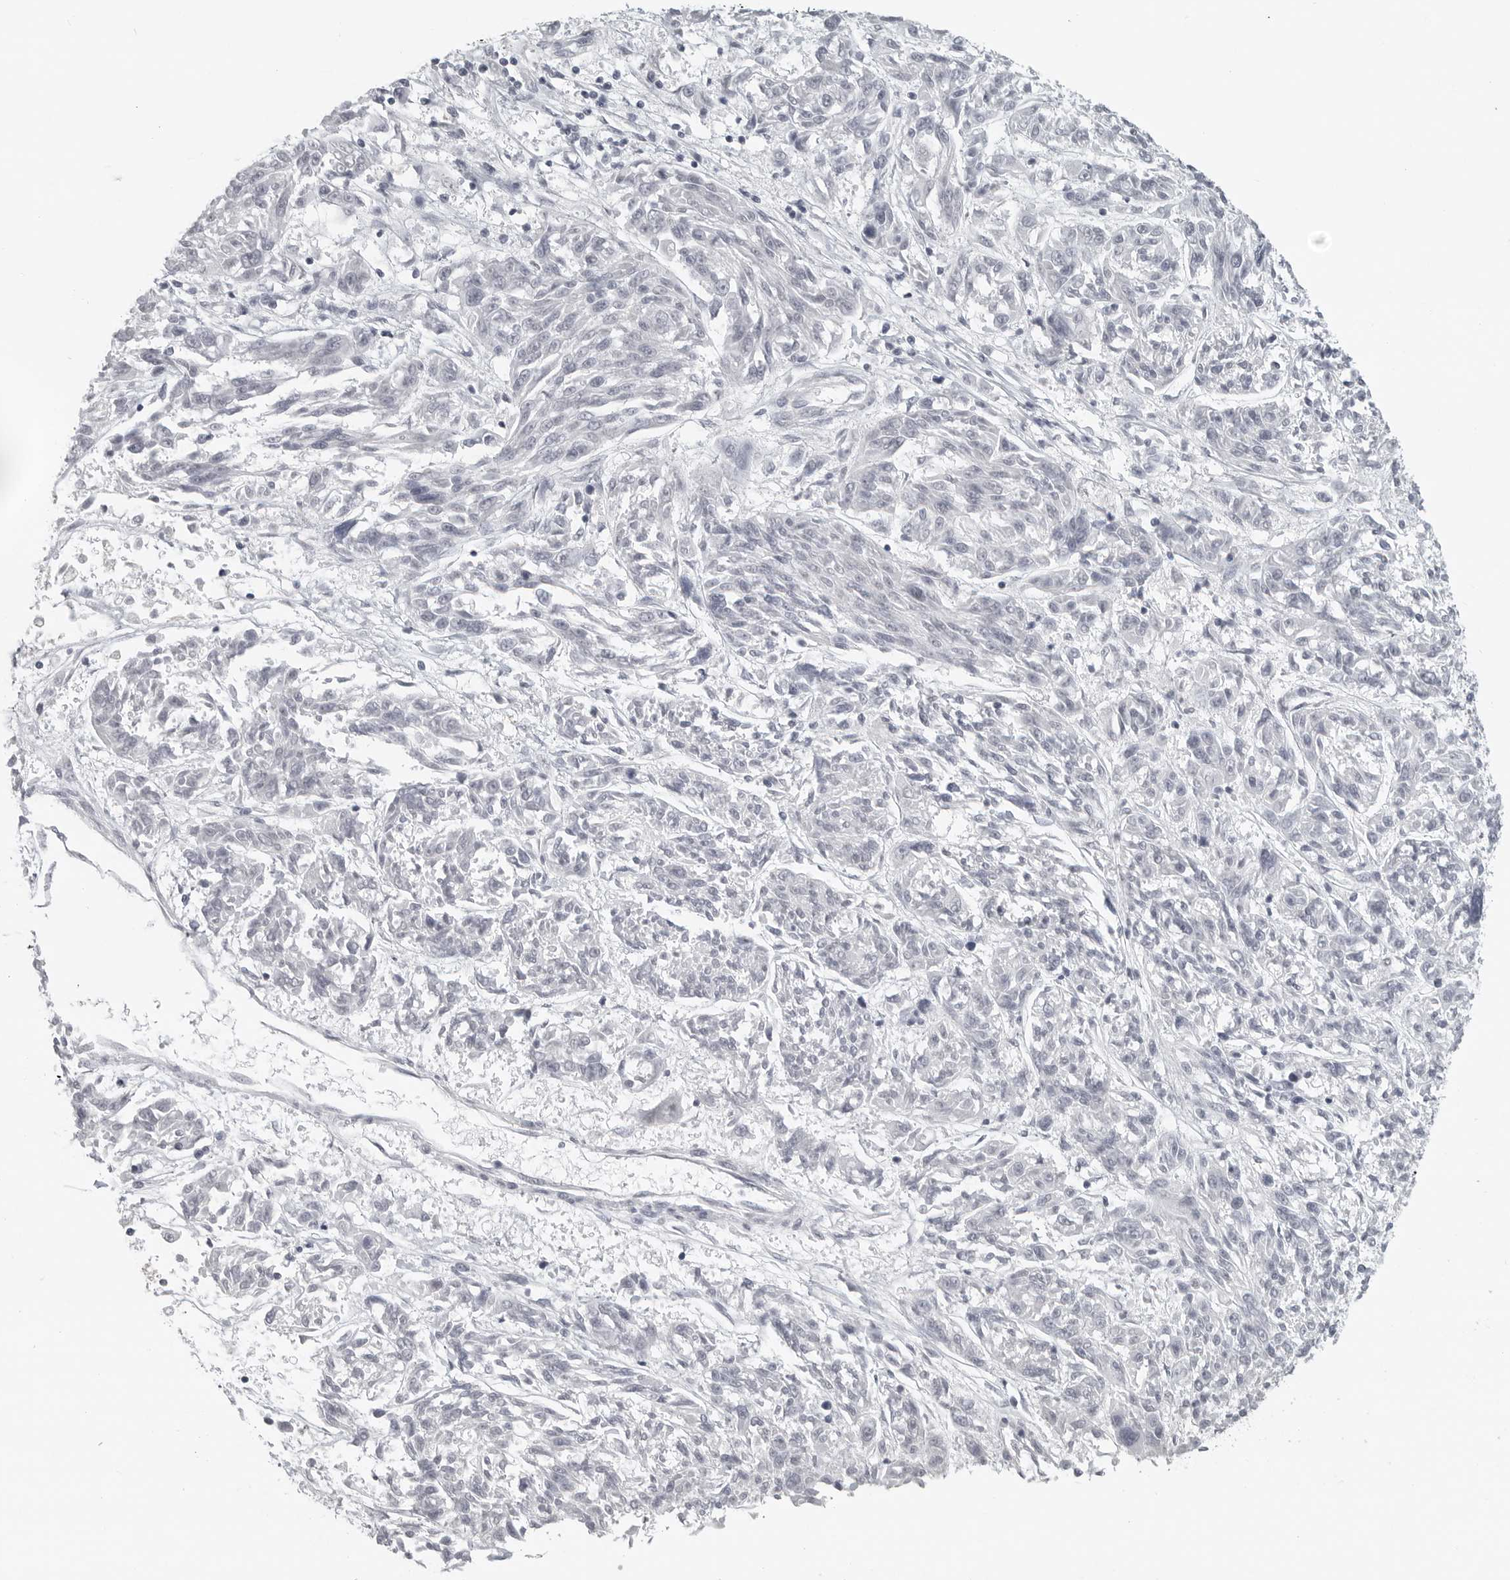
{"staining": {"intensity": "negative", "quantity": "none", "location": "none"}, "tissue": "melanoma", "cell_type": "Tumor cells", "image_type": "cancer", "snomed": [{"axis": "morphology", "description": "Malignant melanoma, NOS"}, {"axis": "topography", "description": "Skin"}], "caption": "This histopathology image is of melanoma stained with immunohistochemistry (IHC) to label a protein in brown with the nuclei are counter-stained blue. There is no expression in tumor cells.", "gene": "BPIFA1", "patient": {"sex": "male", "age": 53}}